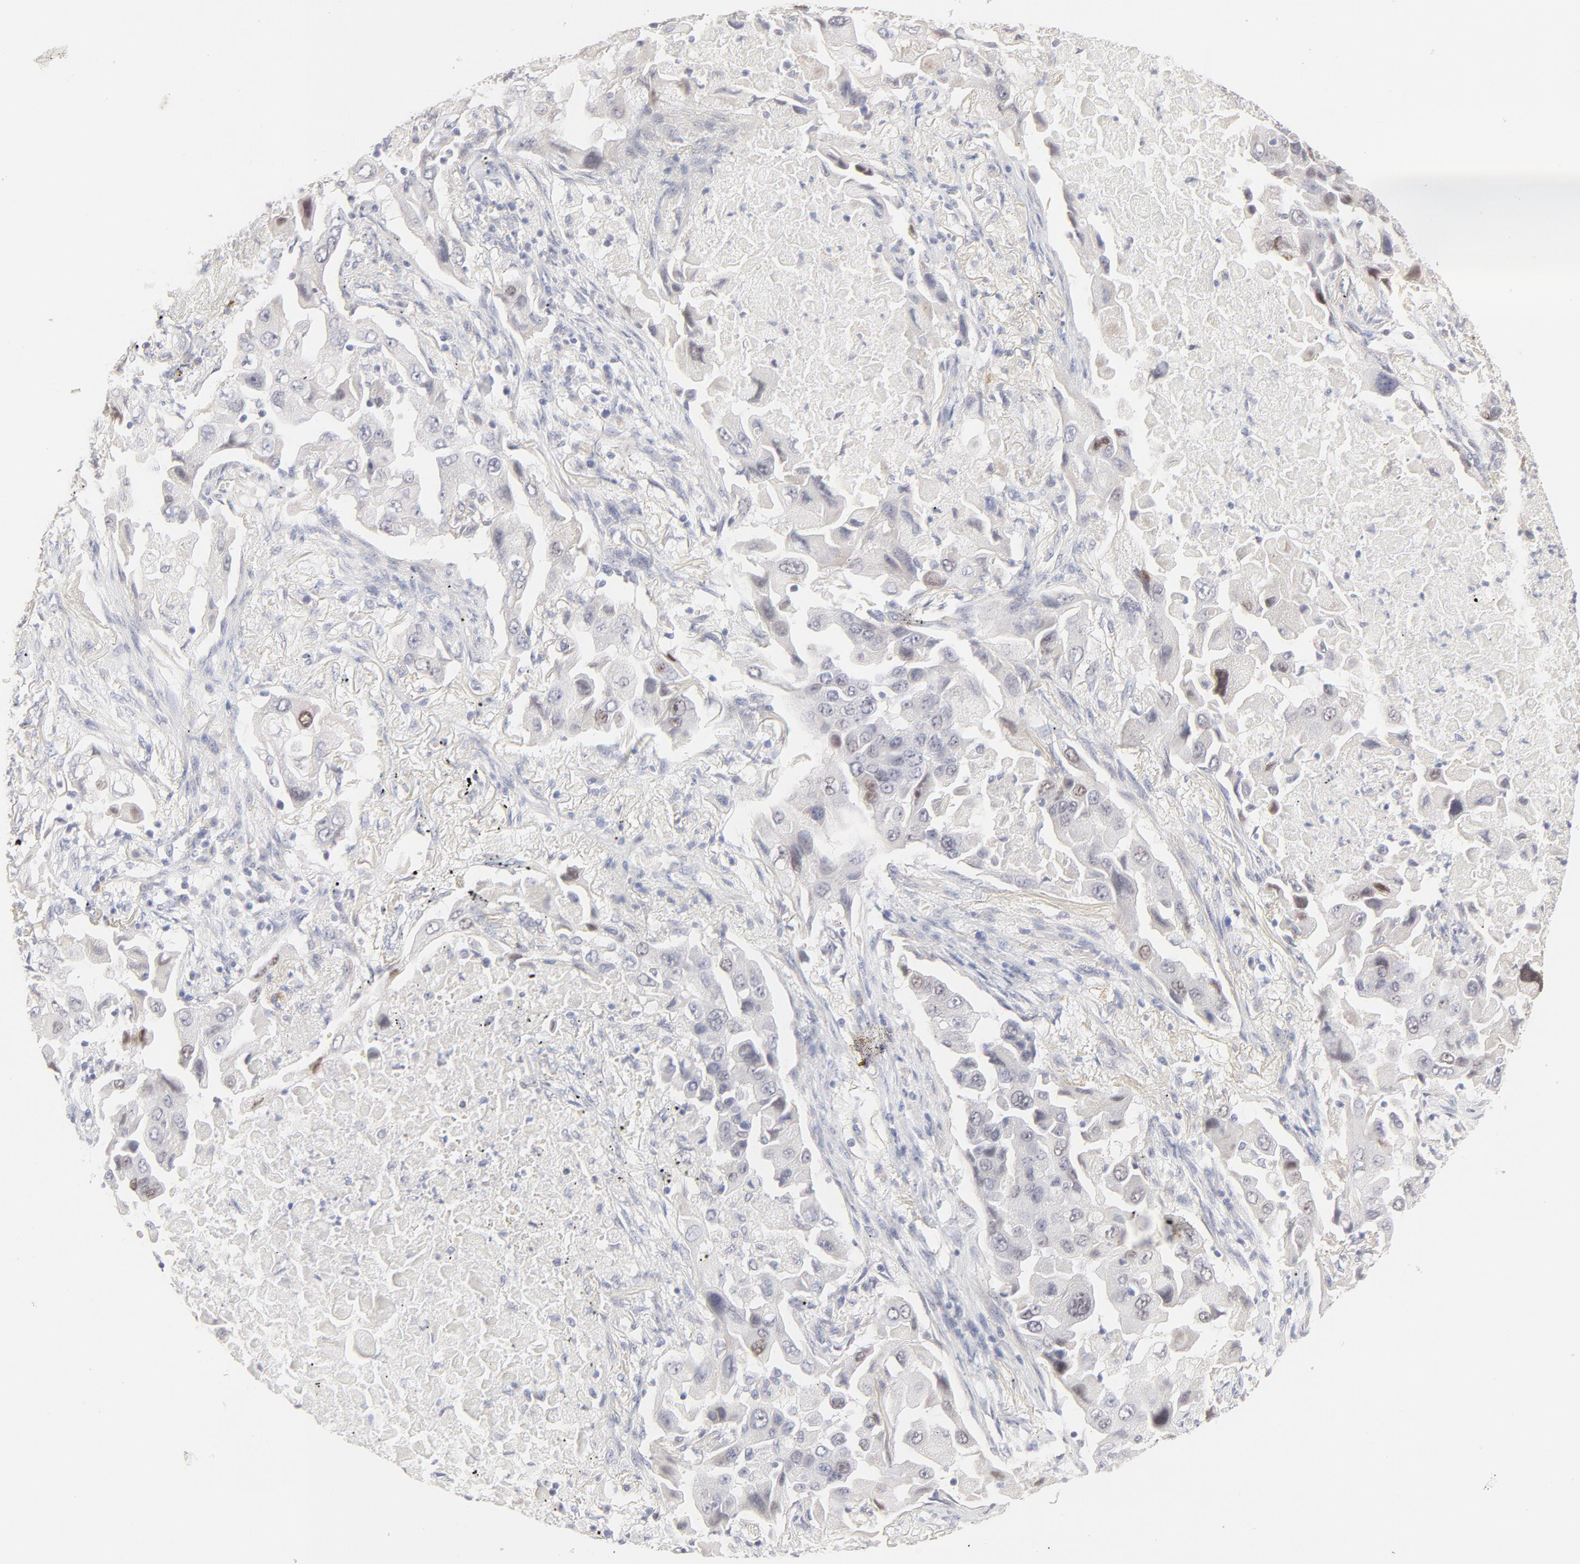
{"staining": {"intensity": "weak", "quantity": "<25%", "location": "nuclear"}, "tissue": "lung cancer", "cell_type": "Tumor cells", "image_type": "cancer", "snomed": [{"axis": "morphology", "description": "Adenocarcinoma, NOS"}, {"axis": "topography", "description": "Lung"}], "caption": "Lung adenocarcinoma was stained to show a protein in brown. There is no significant staining in tumor cells.", "gene": "ELF3", "patient": {"sex": "female", "age": 65}}